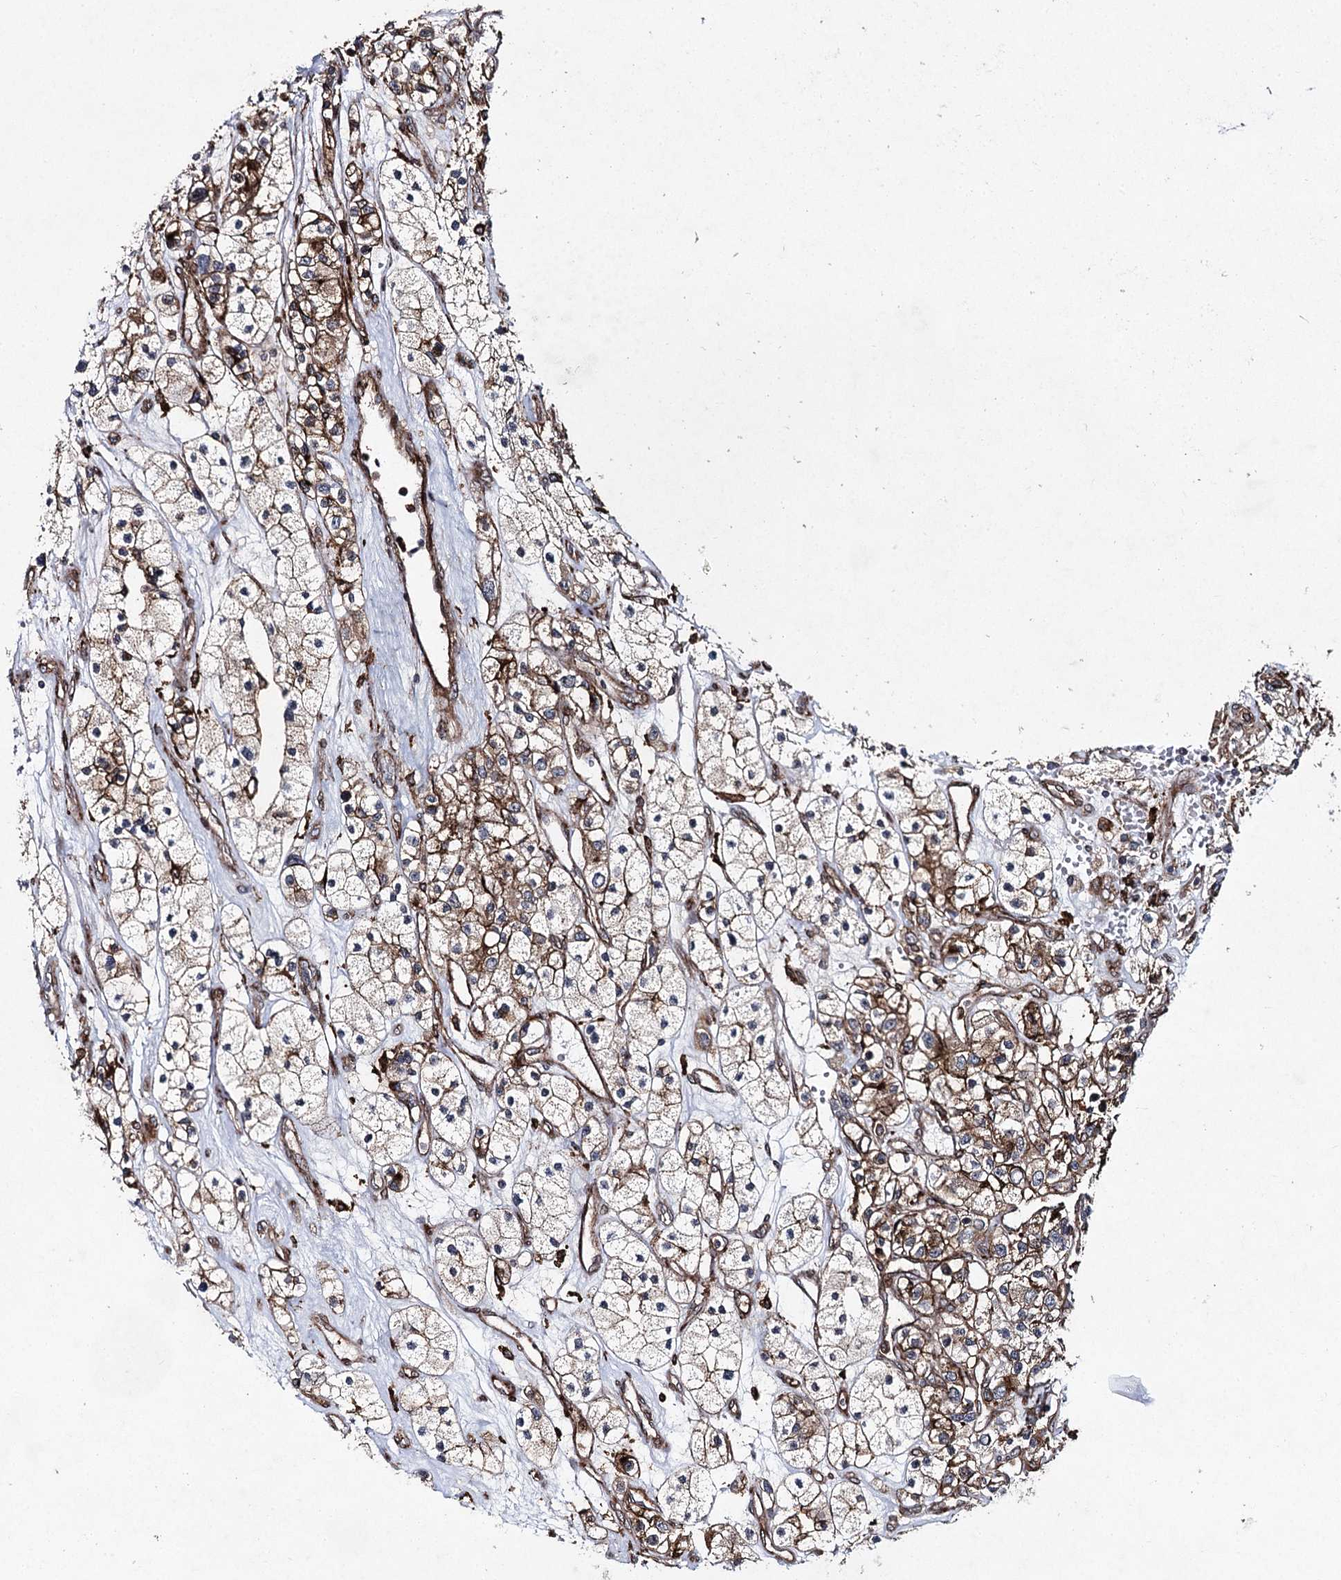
{"staining": {"intensity": "moderate", "quantity": "25%-75%", "location": "cytoplasmic/membranous"}, "tissue": "renal cancer", "cell_type": "Tumor cells", "image_type": "cancer", "snomed": [{"axis": "morphology", "description": "Adenocarcinoma, NOS"}, {"axis": "topography", "description": "Kidney"}], "caption": "There is medium levels of moderate cytoplasmic/membranous positivity in tumor cells of adenocarcinoma (renal), as demonstrated by immunohistochemical staining (brown color).", "gene": "DCUN1D4", "patient": {"sex": "female", "age": 57}}